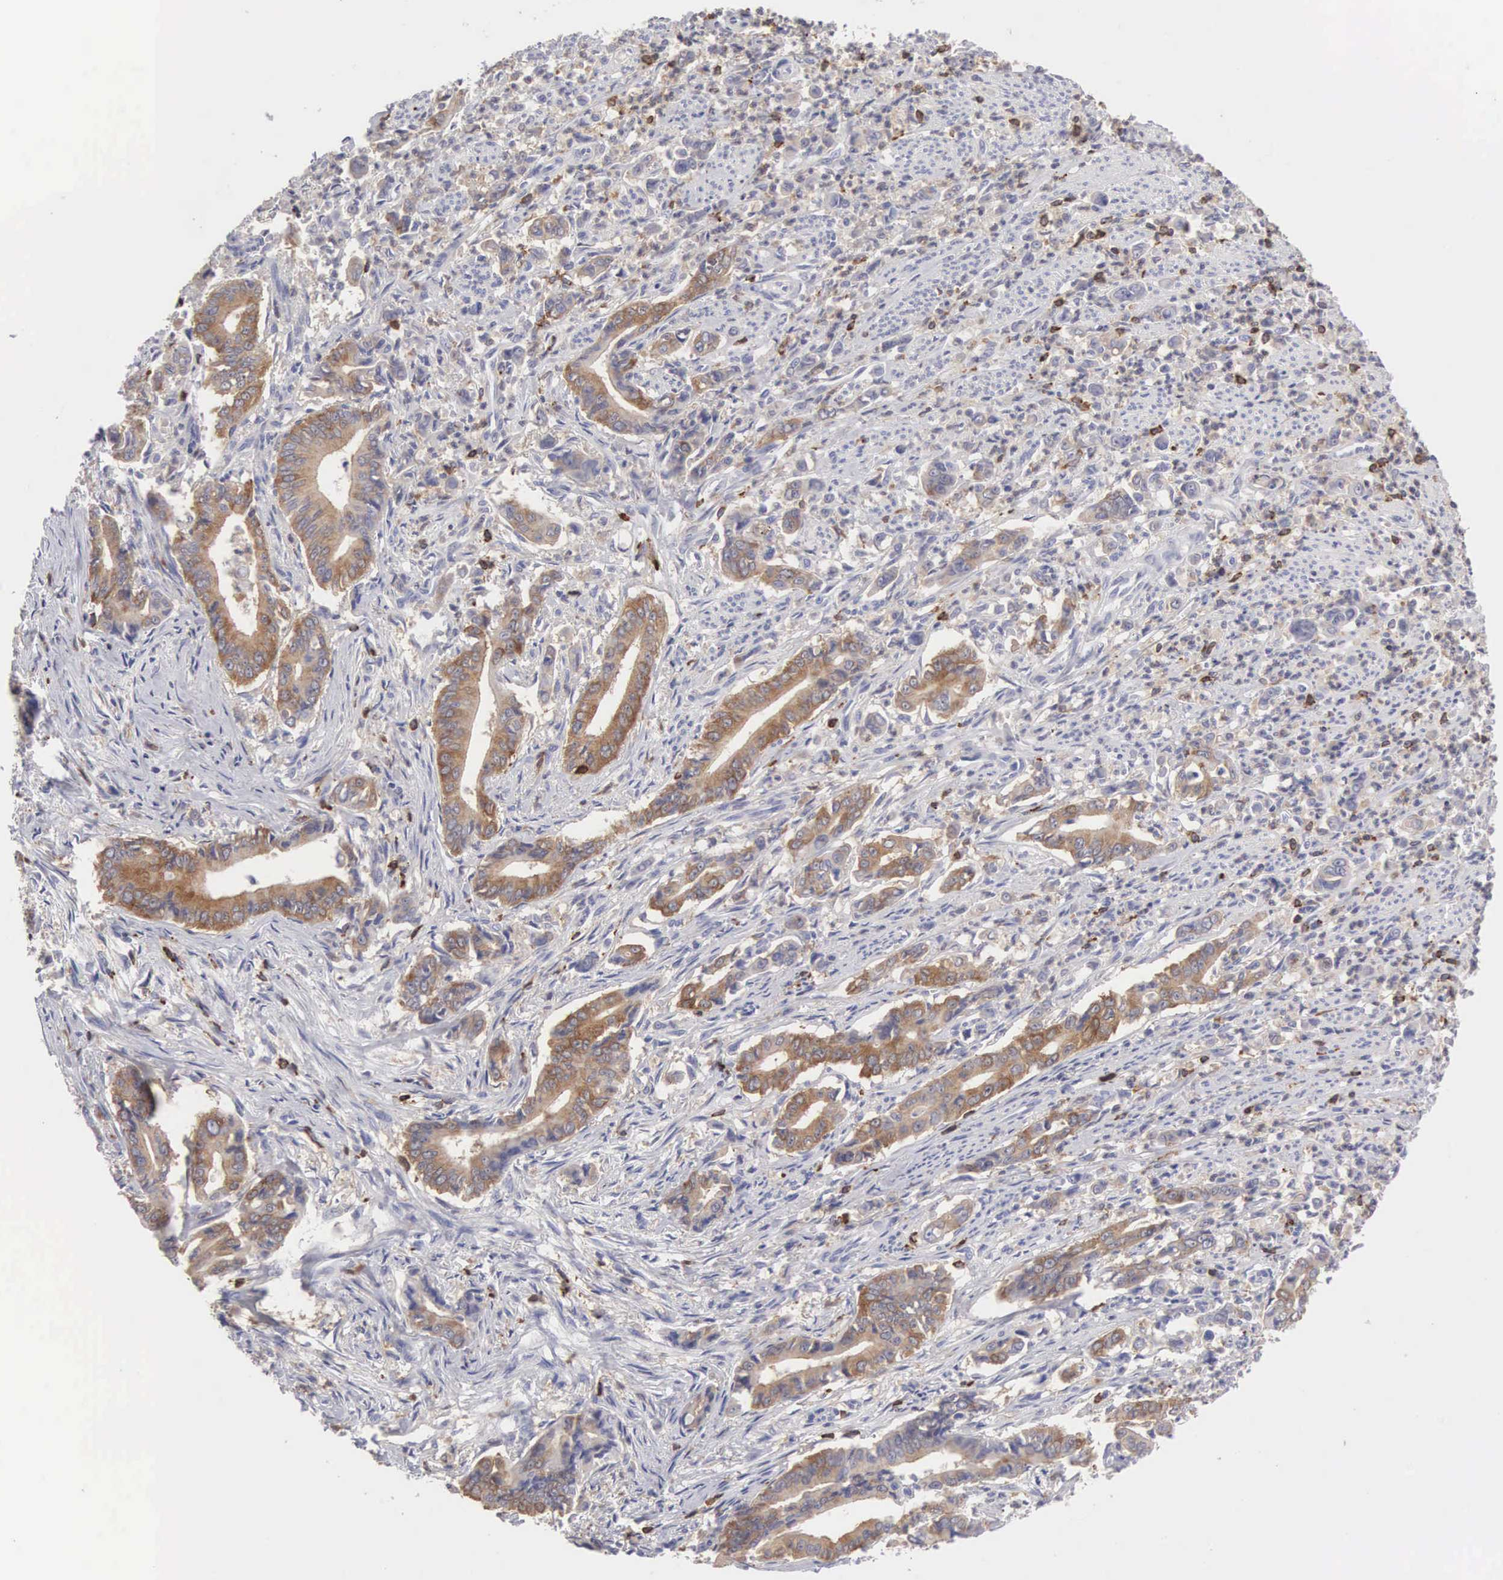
{"staining": {"intensity": "moderate", "quantity": ">75%", "location": "cytoplasmic/membranous"}, "tissue": "stomach cancer", "cell_type": "Tumor cells", "image_type": "cancer", "snomed": [{"axis": "morphology", "description": "Adenocarcinoma, NOS"}, {"axis": "topography", "description": "Stomach"}], "caption": "A micrograph showing moderate cytoplasmic/membranous staining in approximately >75% of tumor cells in stomach cancer (adenocarcinoma), as visualized by brown immunohistochemical staining.", "gene": "SH3BP1", "patient": {"sex": "female", "age": 76}}